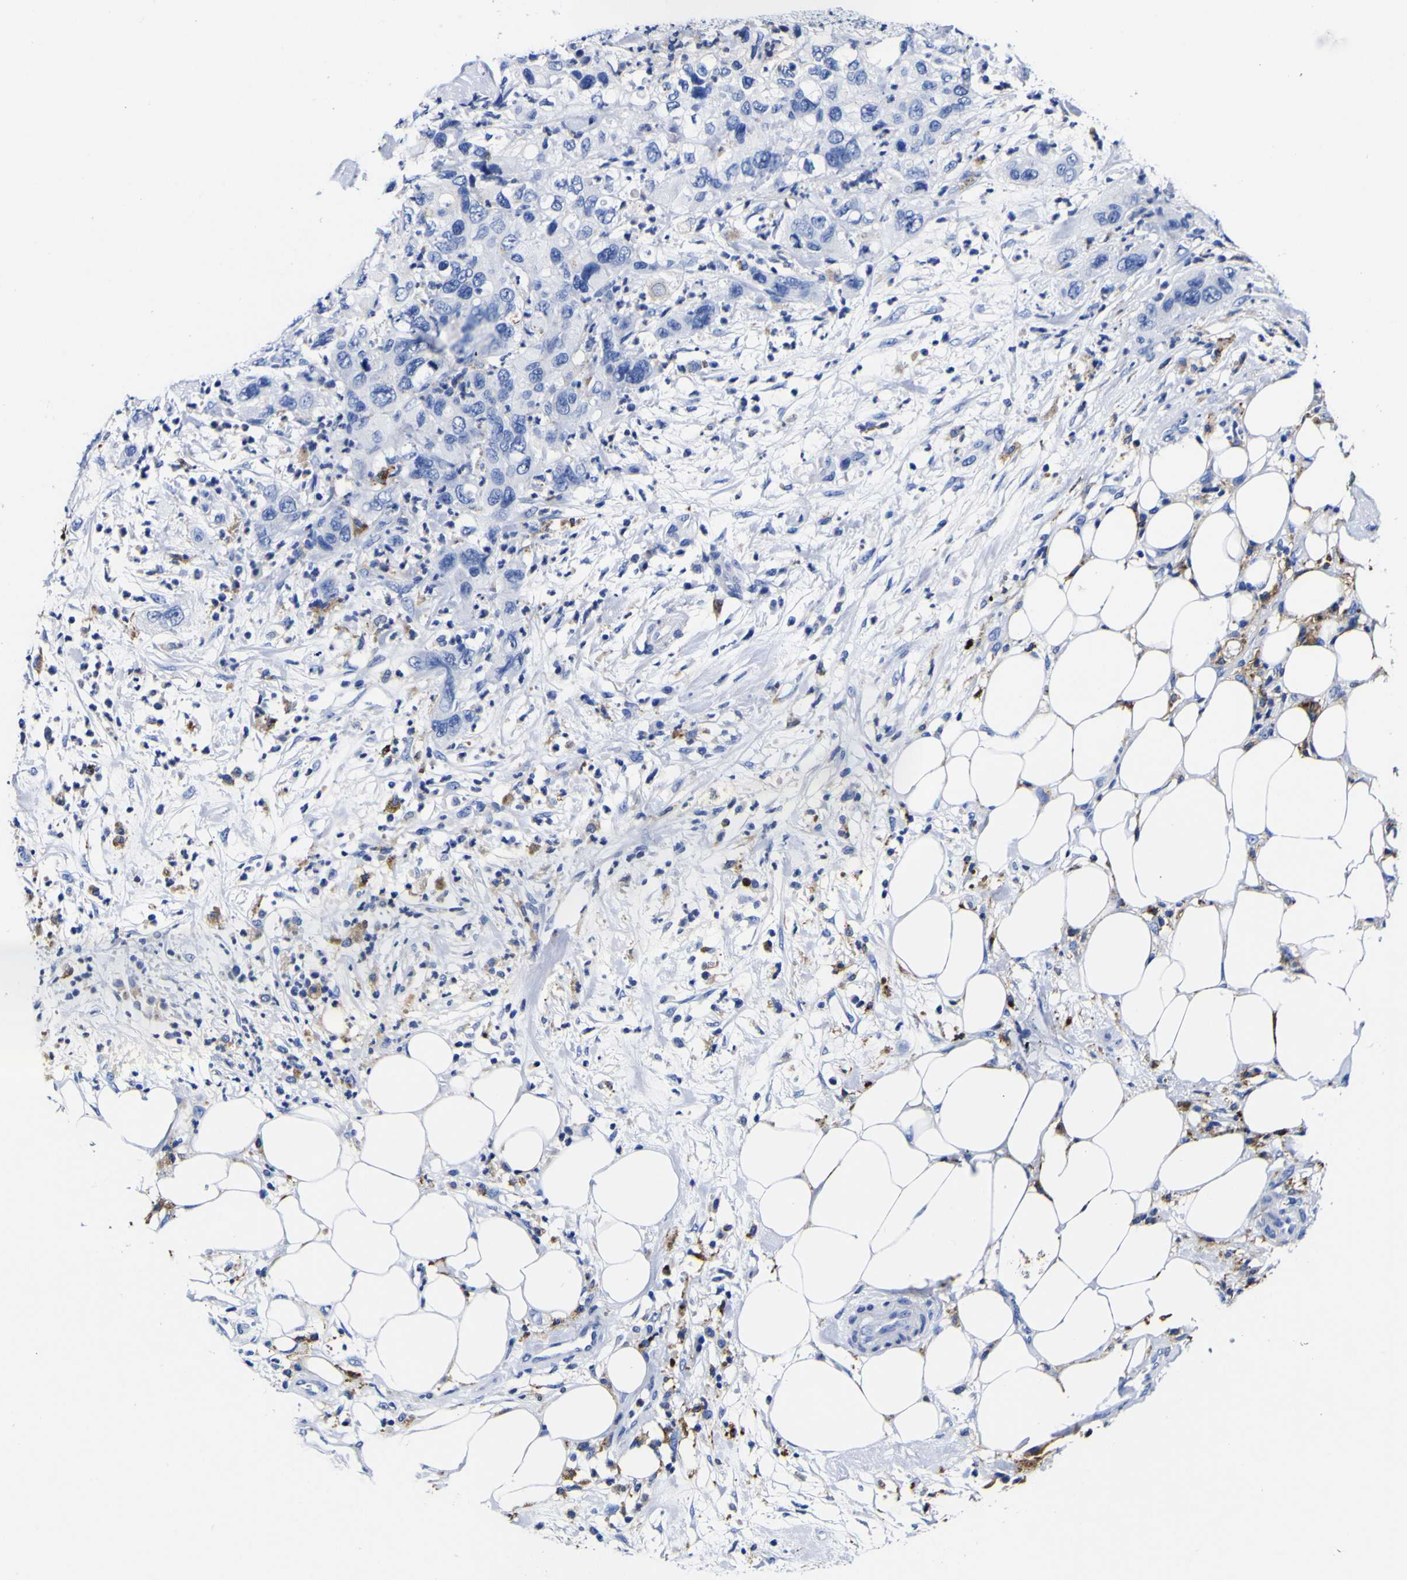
{"staining": {"intensity": "negative", "quantity": "none", "location": "none"}, "tissue": "pancreatic cancer", "cell_type": "Tumor cells", "image_type": "cancer", "snomed": [{"axis": "morphology", "description": "Adenocarcinoma, NOS"}, {"axis": "topography", "description": "Pancreas"}], "caption": "Photomicrograph shows no significant protein positivity in tumor cells of adenocarcinoma (pancreatic). (DAB (3,3'-diaminobenzidine) IHC, high magnification).", "gene": "HLA-DQA1", "patient": {"sex": "female", "age": 71}}